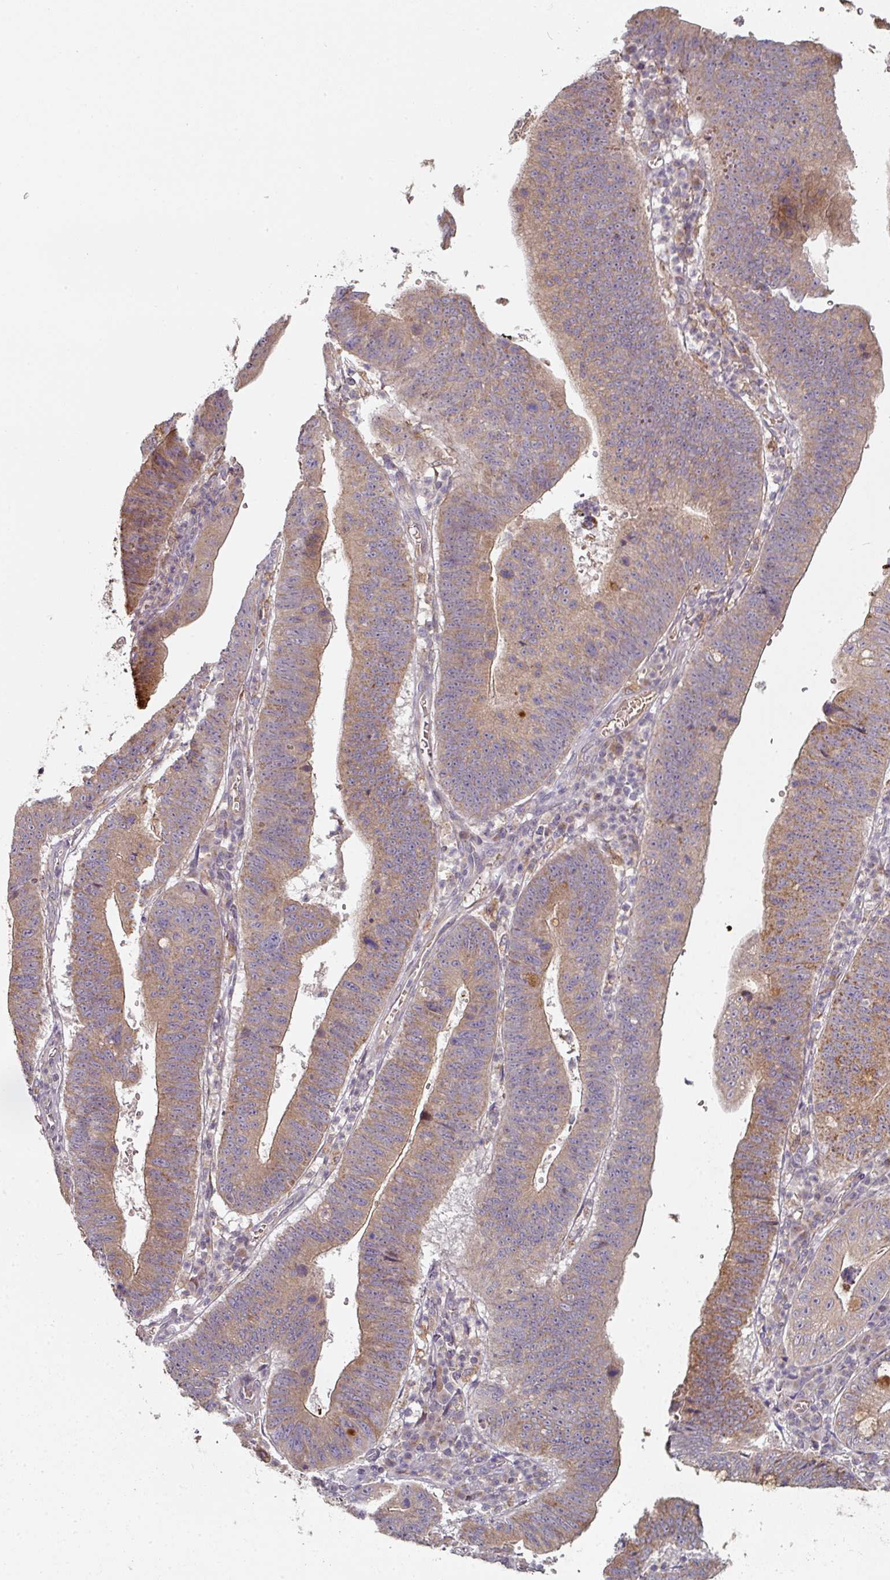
{"staining": {"intensity": "moderate", "quantity": ">75%", "location": "cytoplasmic/membranous"}, "tissue": "stomach cancer", "cell_type": "Tumor cells", "image_type": "cancer", "snomed": [{"axis": "morphology", "description": "Adenocarcinoma, NOS"}, {"axis": "topography", "description": "Stomach"}], "caption": "Moderate cytoplasmic/membranous protein staining is seen in approximately >75% of tumor cells in adenocarcinoma (stomach).", "gene": "DNAJC7", "patient": {"sex": "male", "age": 59}}